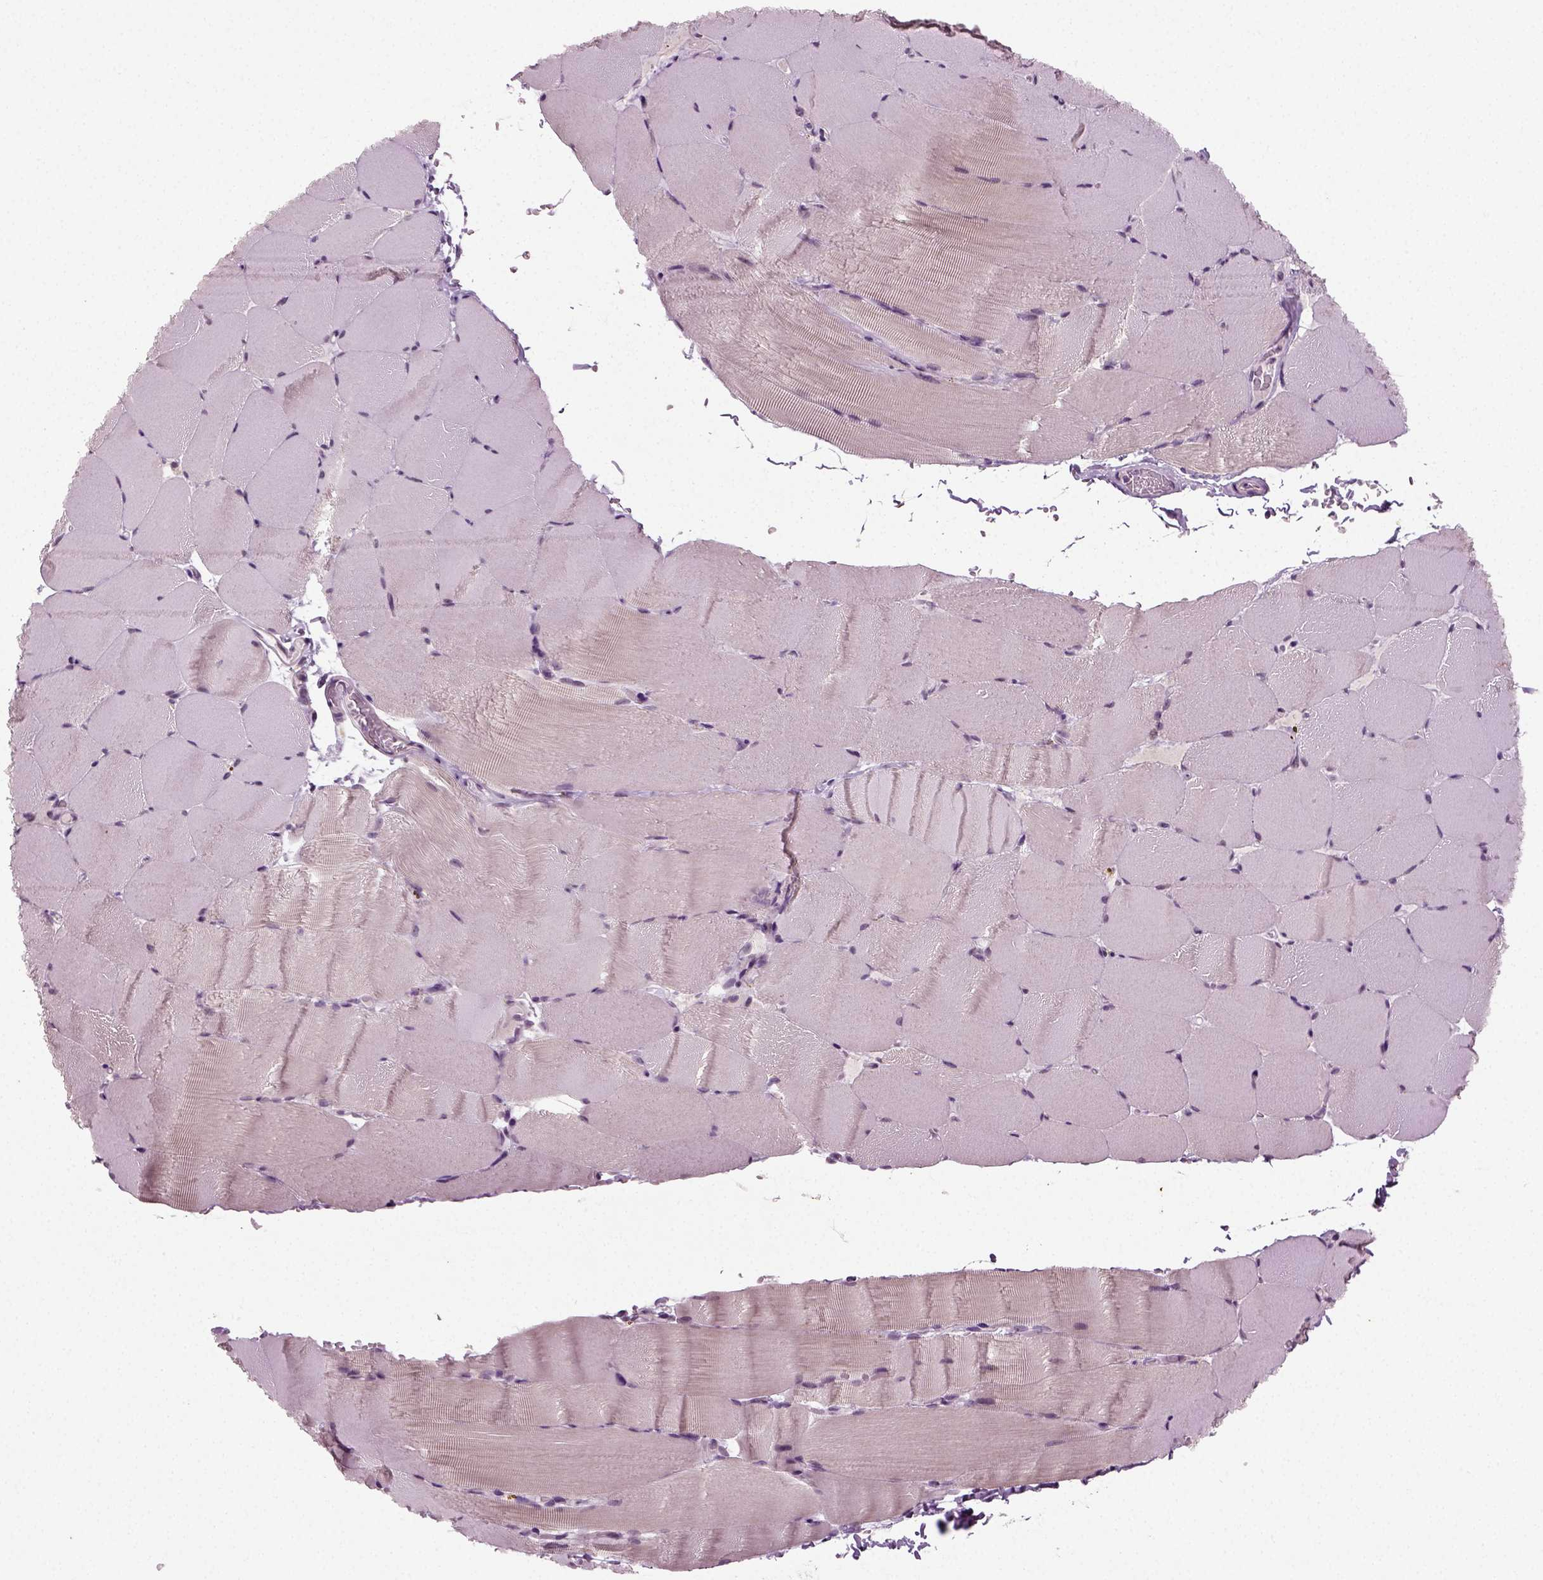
{"staining": {"intensity": "negative", "quantity": "none", "location": "none"}, "tissue": "skeletal muscle", "cell_type": "Myocytes", "image_type": "normal", "snomed": [{"axis": "morphology", "description": "Normal tissue, NOS"}, {"axis": "topography", "description": "Skeletal muscle"}], "caption": "The image reveals no staining of myocytes in unremarkable skeletal muscle. (Stains: DAB immunohistochemistry (IHC) with hematoxylin counter stain, Microscopy: brightfield microscopy at high magnification).", "gene": "SYNGAP1", "patient": {"sex": "female", "age": 37}}